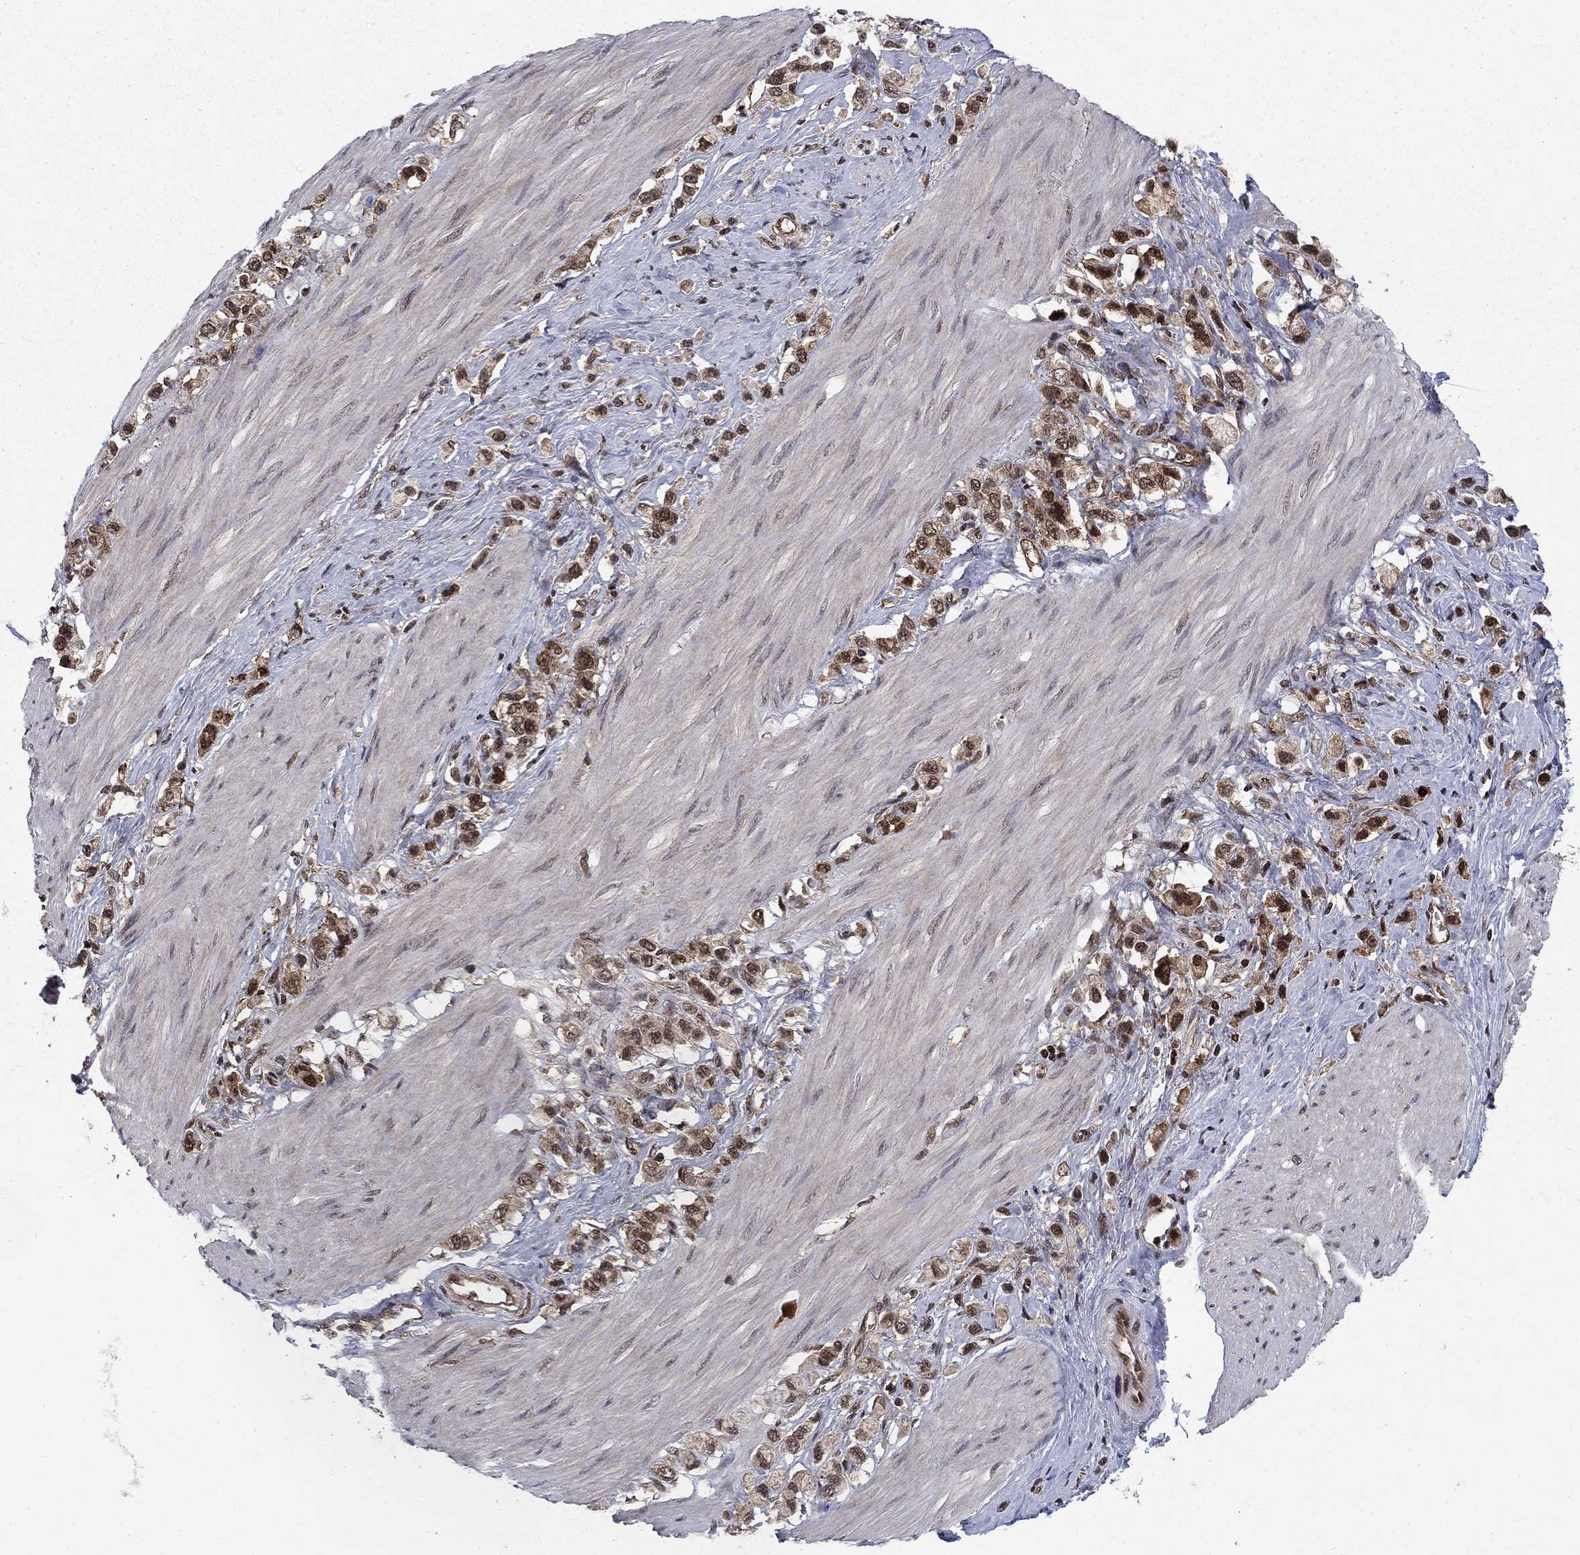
{"staining": {"intensity": "moderate", "quantity": ">75%", "location": "cytoplasmic/membranous,nuclear"}, "tissue": "stomach cancer", "cell_type": "Tumor cells", "image_type": "cancer", "snomed": [{"axis": "morphology", "description": "Normal tissue, NOS"}, {"axis": "morphology", "description": "Adenocarcinoma, NOS"}, {"axis": "morphology", "description": "Adenocarcinoma, High grade"}, {"axis": "topography", "description": "Stomach, upper"}, {"axis": "topography", "description": "Stomach"}], "caption": "This is a histology image of immunohistochemistry staining of stomach cancer (high-grade adenocarcinoma), which shows moderate positivity in the cytoplasmic/membranous and nuclear of tumor cells.", "gene": "DNAJA1", "patient": {"sex": "female", "age": 65}}